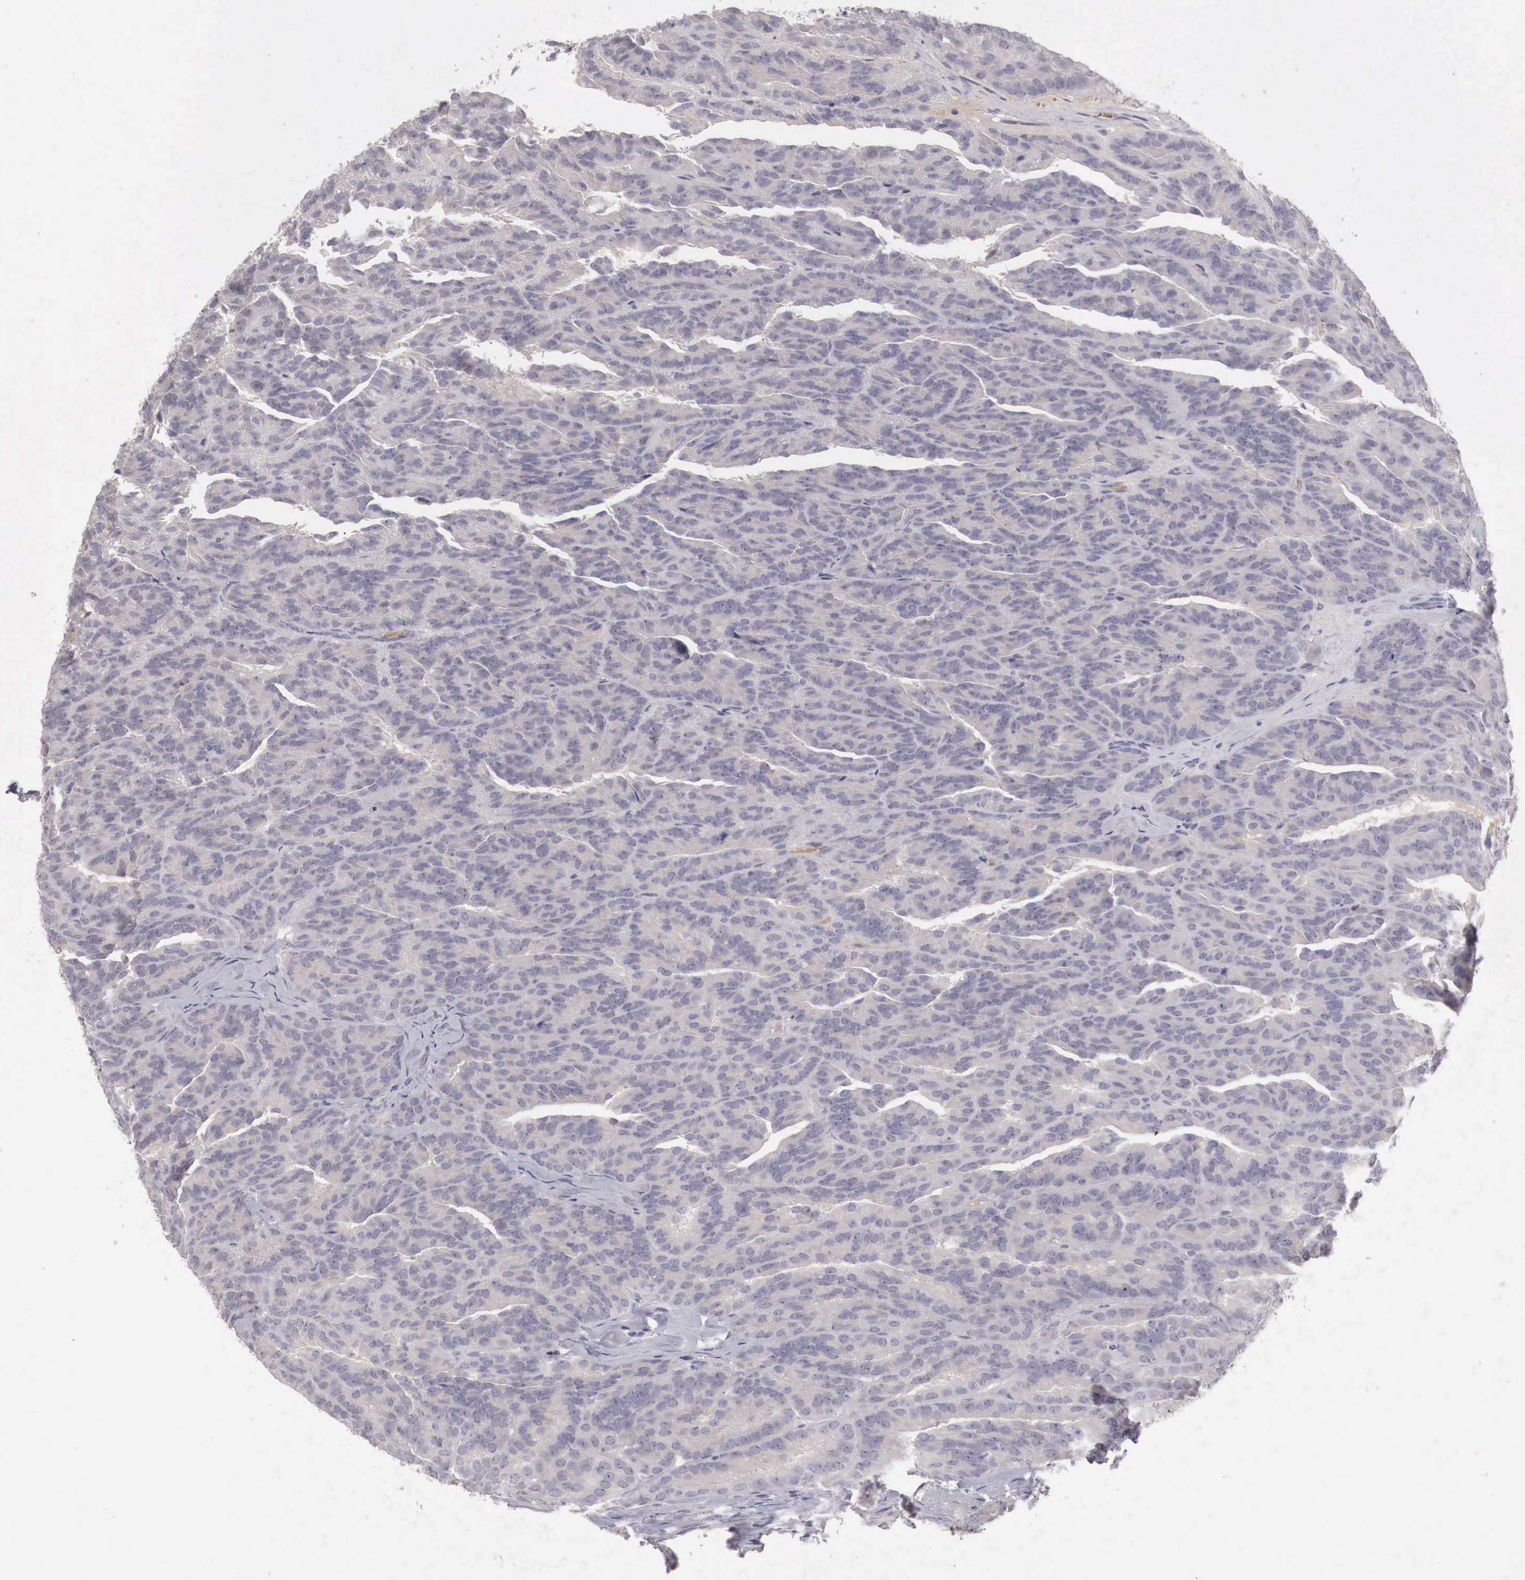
{"staining": {"intensity": "negative", "quantity": "none", "location": "none"}, "tissue": "renal cancer", "cell_type": "Tumor cells", "image_type": "cancer", "snomed": [{"axis": "morphology", "description": "Adenocarcinoma, NOS"}, {"axis": "topography", "description": "Kidney"}], "caption": "Tumor cells are negative for protein expression in human renal cancer (adenocarcinoma). (DAB immunohistochemistry visualized using brightfield microscopy, high magnification).", "gene": "GATA1", "patient": {"sex": "male", "age": 46}}